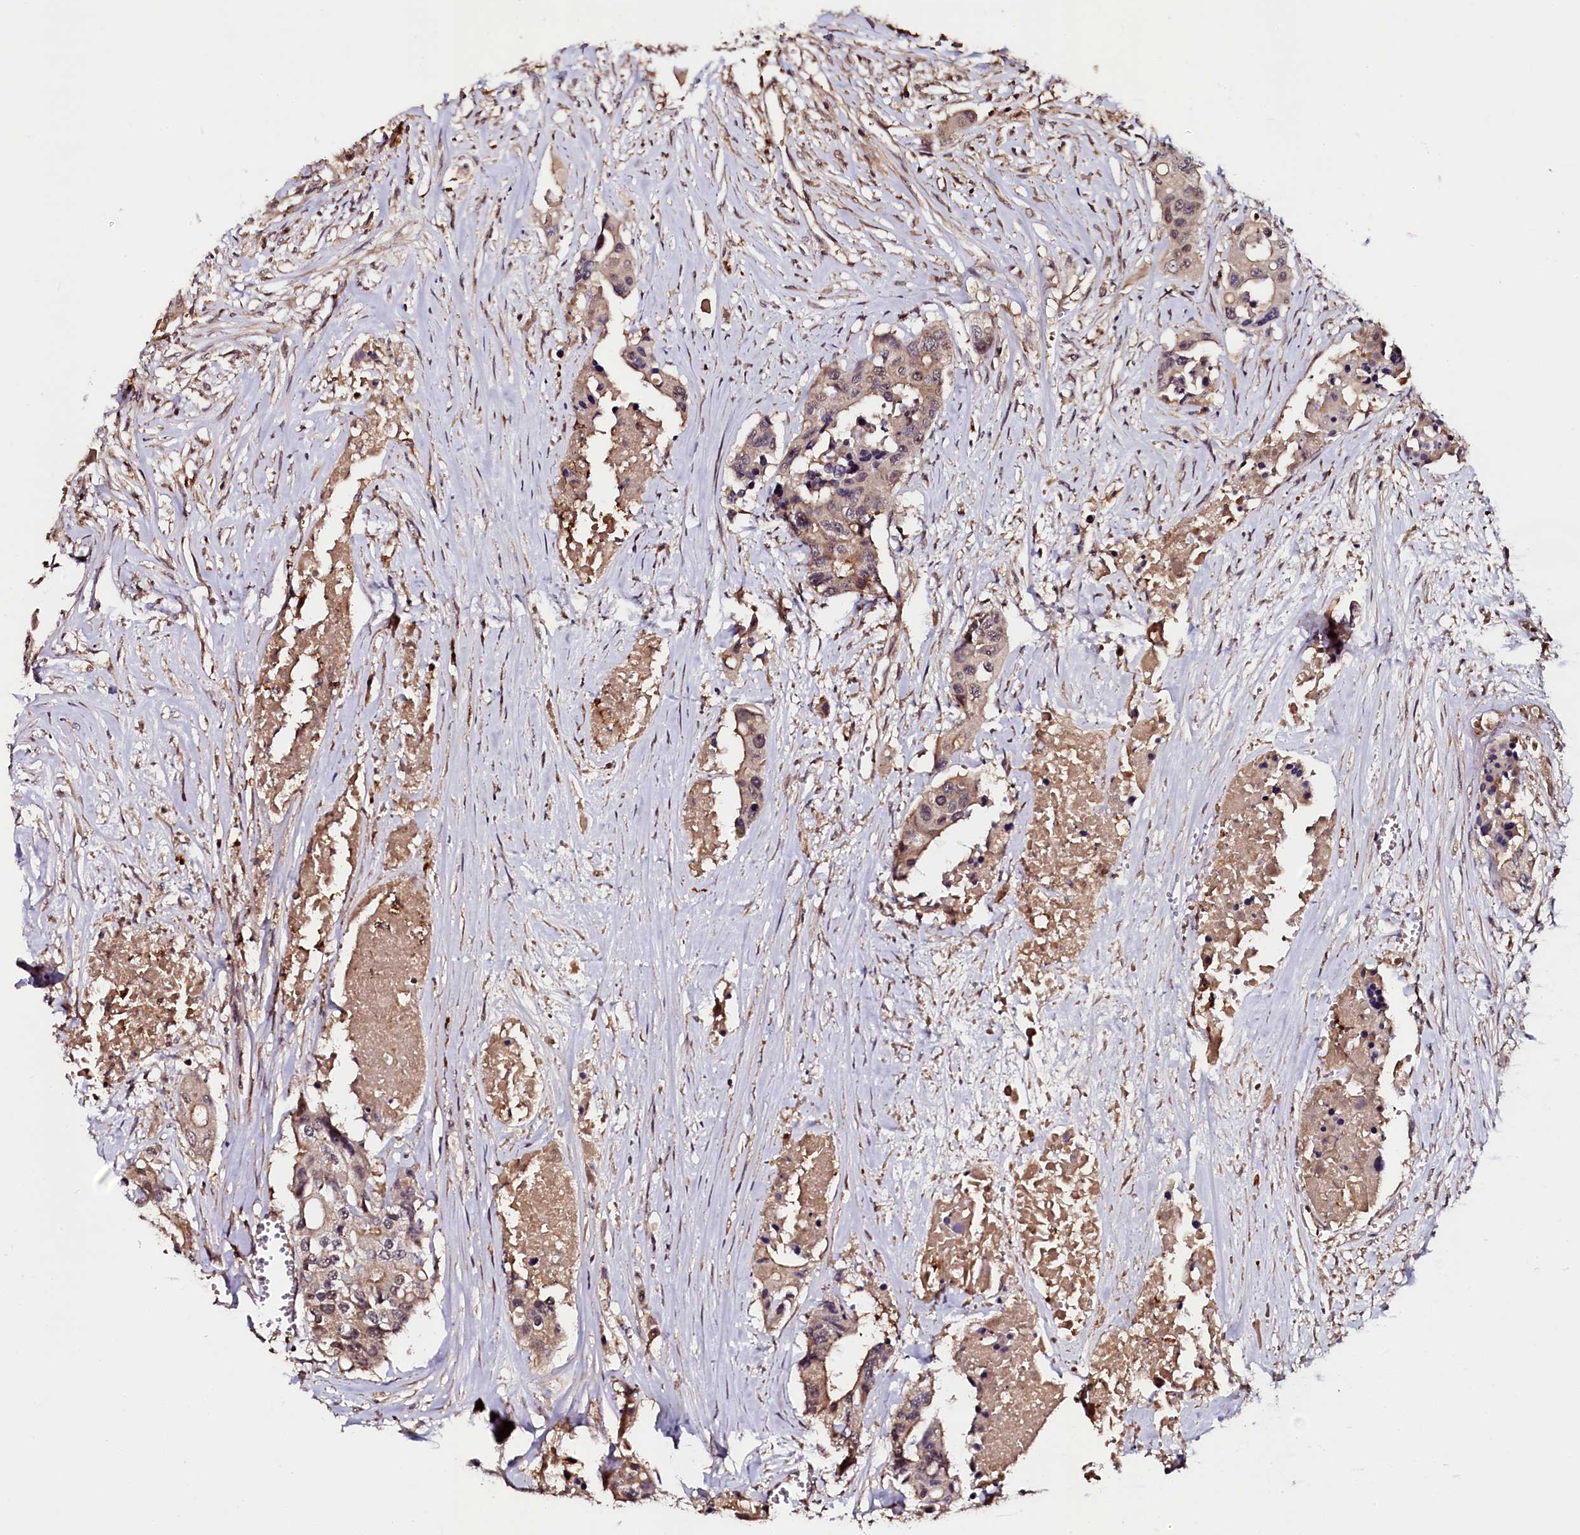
{"staining": {"intensity": "weak", "quantity": ">75%", "location": "cytoplasmic/membranous,nuclear"}, "tissue": "colorectal cancer", "cell_type": "Tumor cells", "image_type": "cancer", "snomed": [{"axis": "morphology", "description": "Adenocarcinoma, NOS"}, {"axis": "topography", "description": "Colon"}], "caption": "IHC of adenocarcinoma (colorectal) displays low levels of weak cytoplasmic/membranous and nuclear staining in approximately >75% of tumor cells. (IHC, brightfield microscopy, high magnification).", "gene": "N4BP1", "patient": {"sex": "male", "age": 77}}